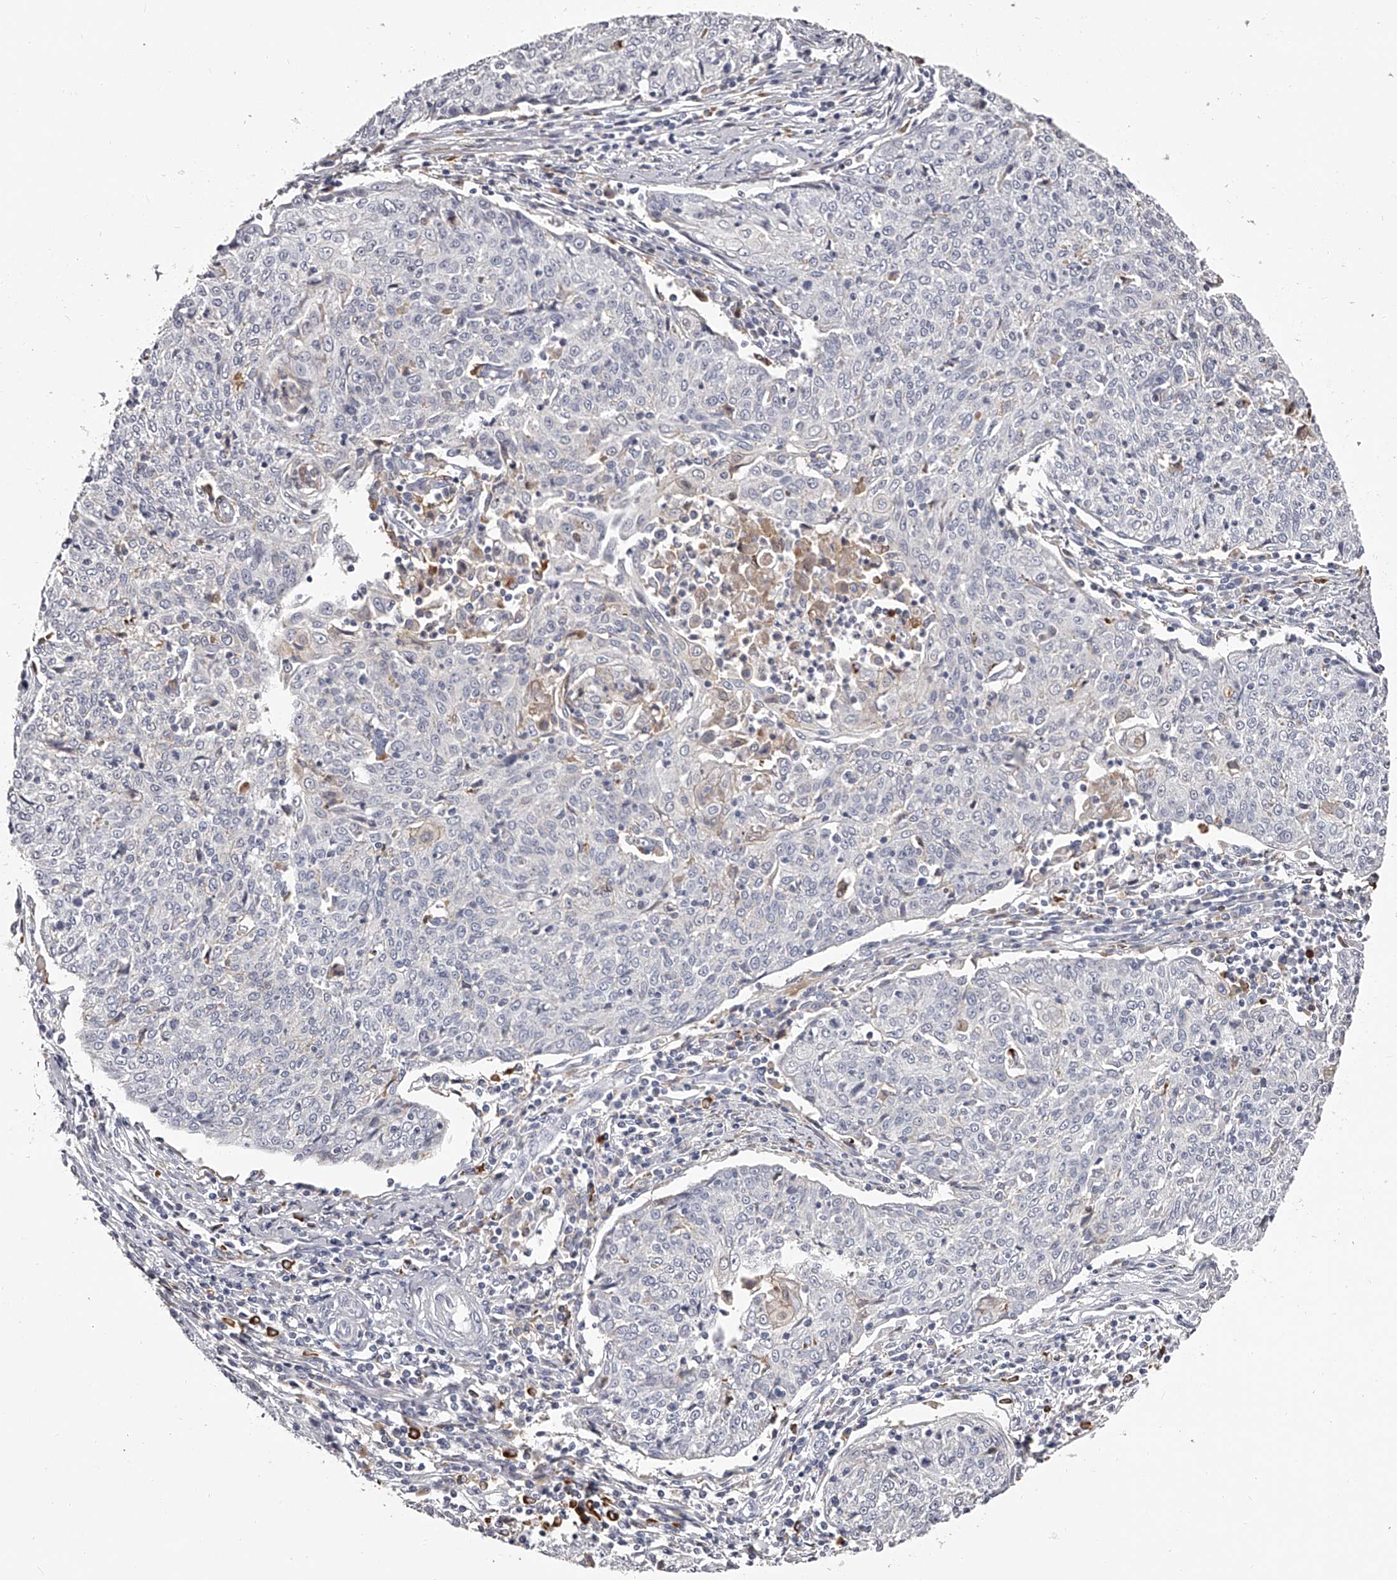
{"staining": {"intensity": "negative", "quantity": "none", "location": "none"}, "tissue": "cervical cancer", "cell_type": "Tumor cells", "image_type": "cancer", "snomed": [{"axis": "morphology", "description": "Squamous cell carcinoma, NOS"}, {"axis": "topography", "description": "Cervix"}], "caption": "Immunohistochemistry micrograph of cervical squamous cell carcinoma stained for a protein (brown), which reveals no positivity in tumor cells.", "gene": "PACSIN1", "patient": {"sex": "female", "age": 48}}